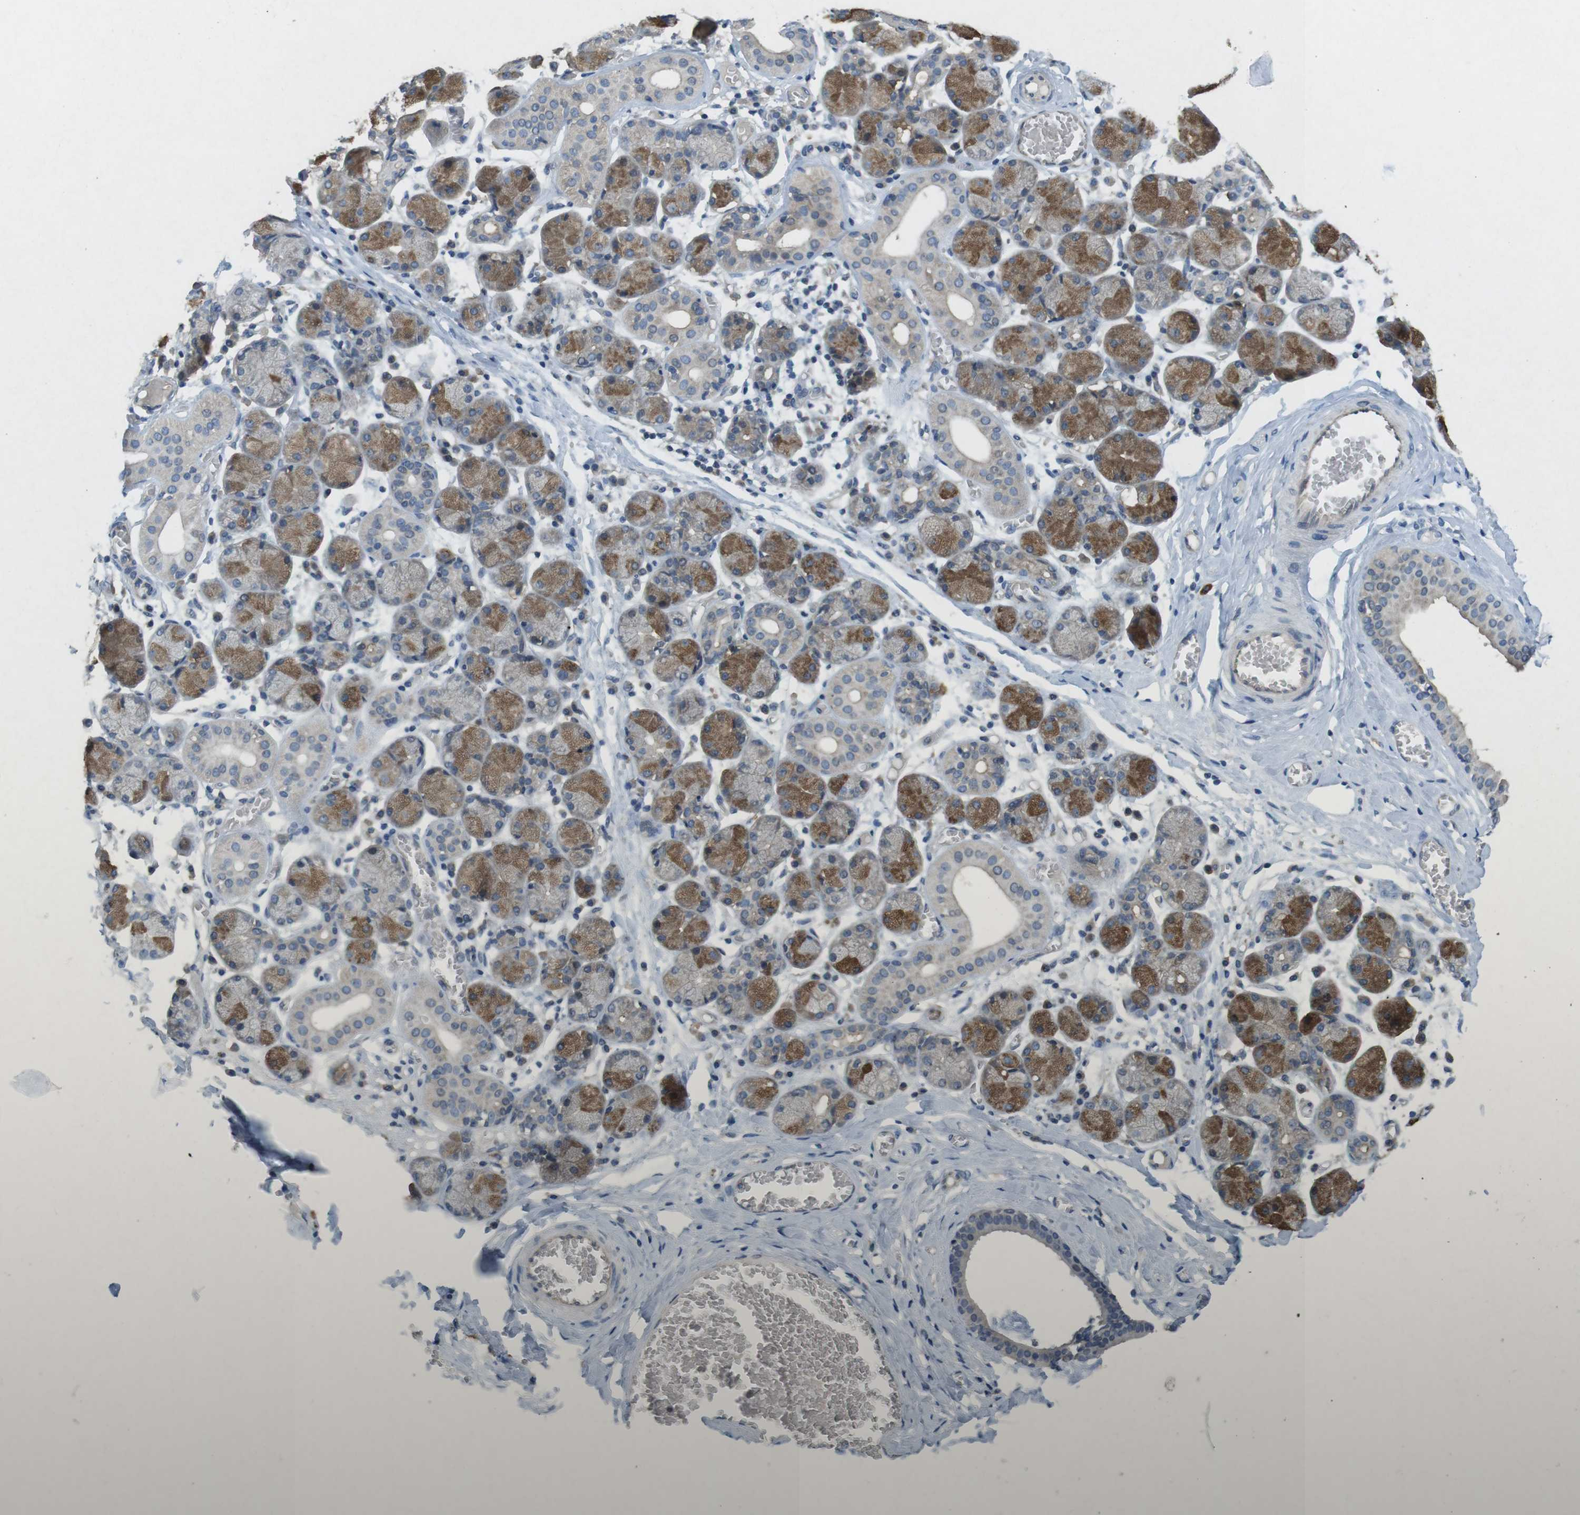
{"staining": {"intensity": "moderate", "quantity": "25%-75%", "location": "cytoplasmic/membranous"}, "tissue": "salivary gland", "cell_type": "Glandular cells", "image_type": "normal", "snomed": [{"axis": "morphology", "description": "Normal tissue, NOS"}, {"axis": "topography", "description": "Salivary gland"}], "caption": "DAB immunohistochemical staining of normal salivary gland reveals moderate cytoplasmic/membranous protein expression in about 25%-75% of glandular cells. (Brightfield microscopy of DAB IHC at high magnification).", "gene": "SUGT1", "patient": {"sex": "female", "age": 24}}